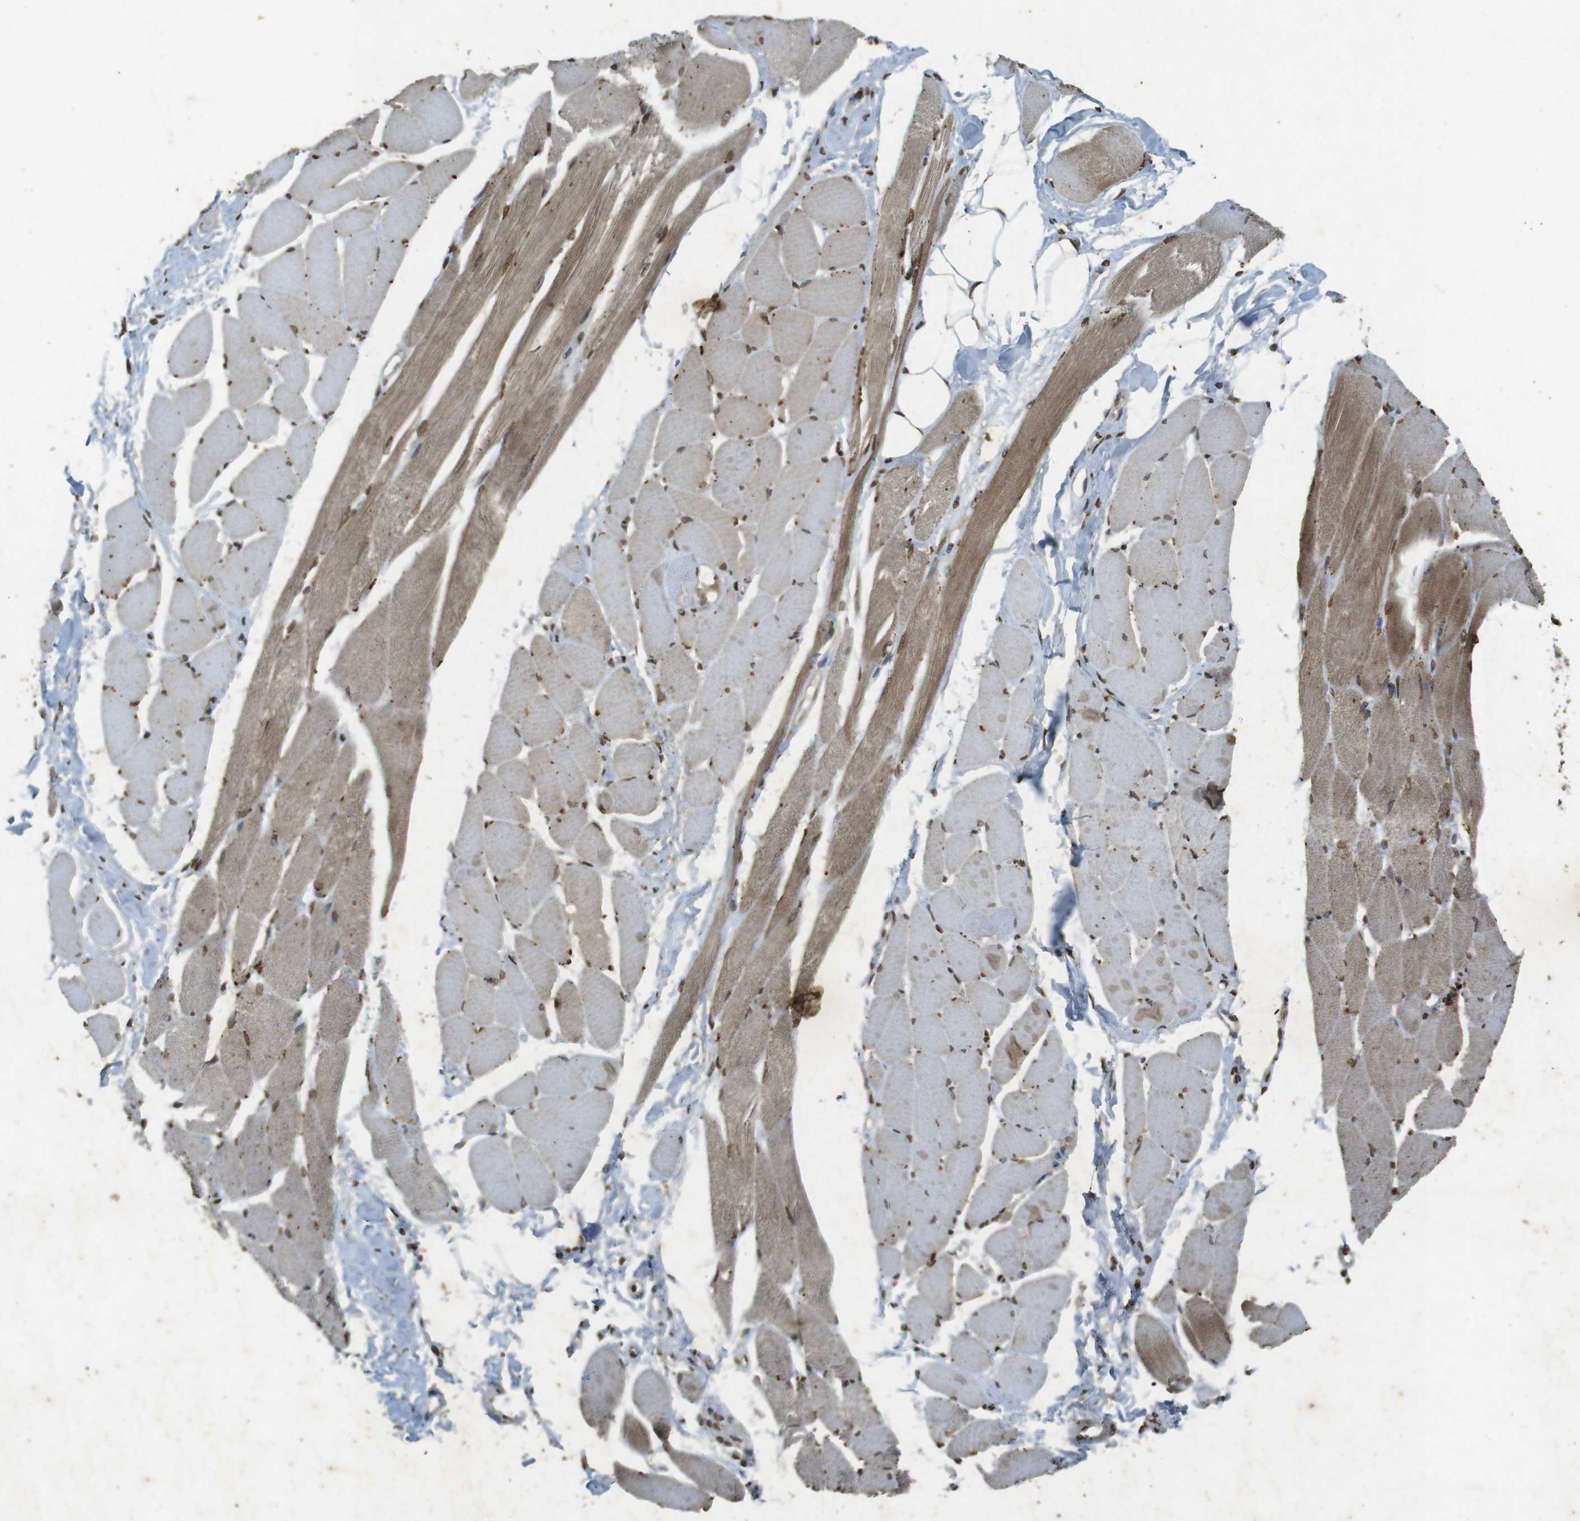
{"staining": {"intensity": "moderate", "quantity": ">75%", "location": "cytoplasmic/membranous,nuclear"}, "tissue": "skeletal muscle", "cell_type": "Myocytes", "image_type": "normal", "snomed": [{"axis": "morphology", "description": "Normal tissue, NOS"}, {"axis": "topography", "description": "Skeletal muscle"}, {"axis": "topography", "description": "Peripheral nerve tissue"}], "caption": "A high-resolution photomicrograph shows immunohistochemistry (IHC) staining of normal skeletal muscle, which shows moderate cytoplasmic/membranous,nuclear staining in approximately >75% of myocytes.", "gene": "ORC4", "patient": {"sex": "female", "age": 84}}